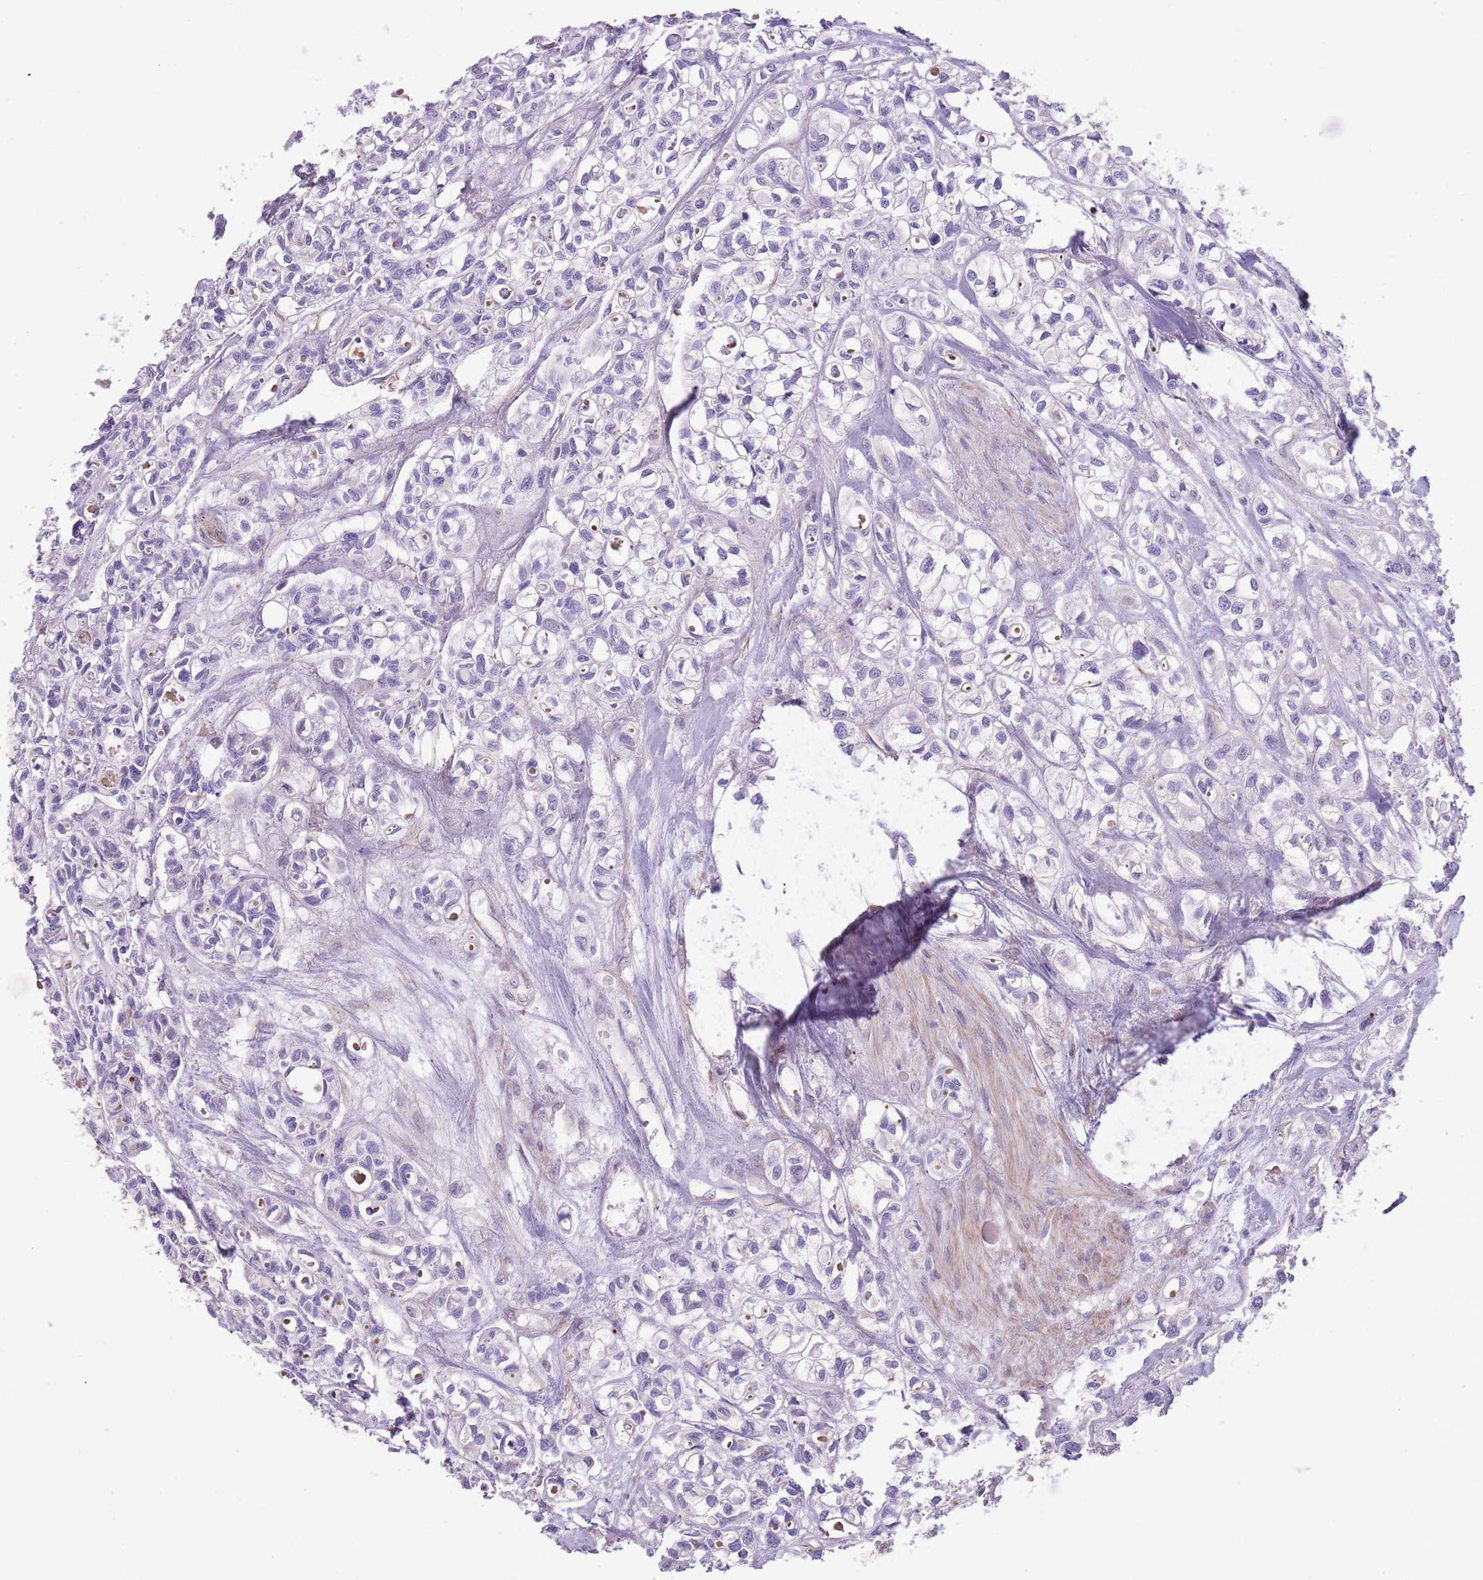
{"staining": {"intensity": "negative", "quantity": "none", "location": "none"}, "tissue": "urothelial cancer", "cell_type": "Tumor cells", "image_type": "cancer", "snomed": [{"axis": "morphology", "description": "Urothelial carcinoma, High grade"}, {"axis": "topography", "description": "Urinary bladder"}], "caption": "Immunohistochemistry image of neoplastic tissue: urothelial carcinoma (high-grade) stained with DAB shows no significant protein positivity in tumor cells.", "gene": "ZC4H2", "patient": {"sex": "male", "age": 67}}